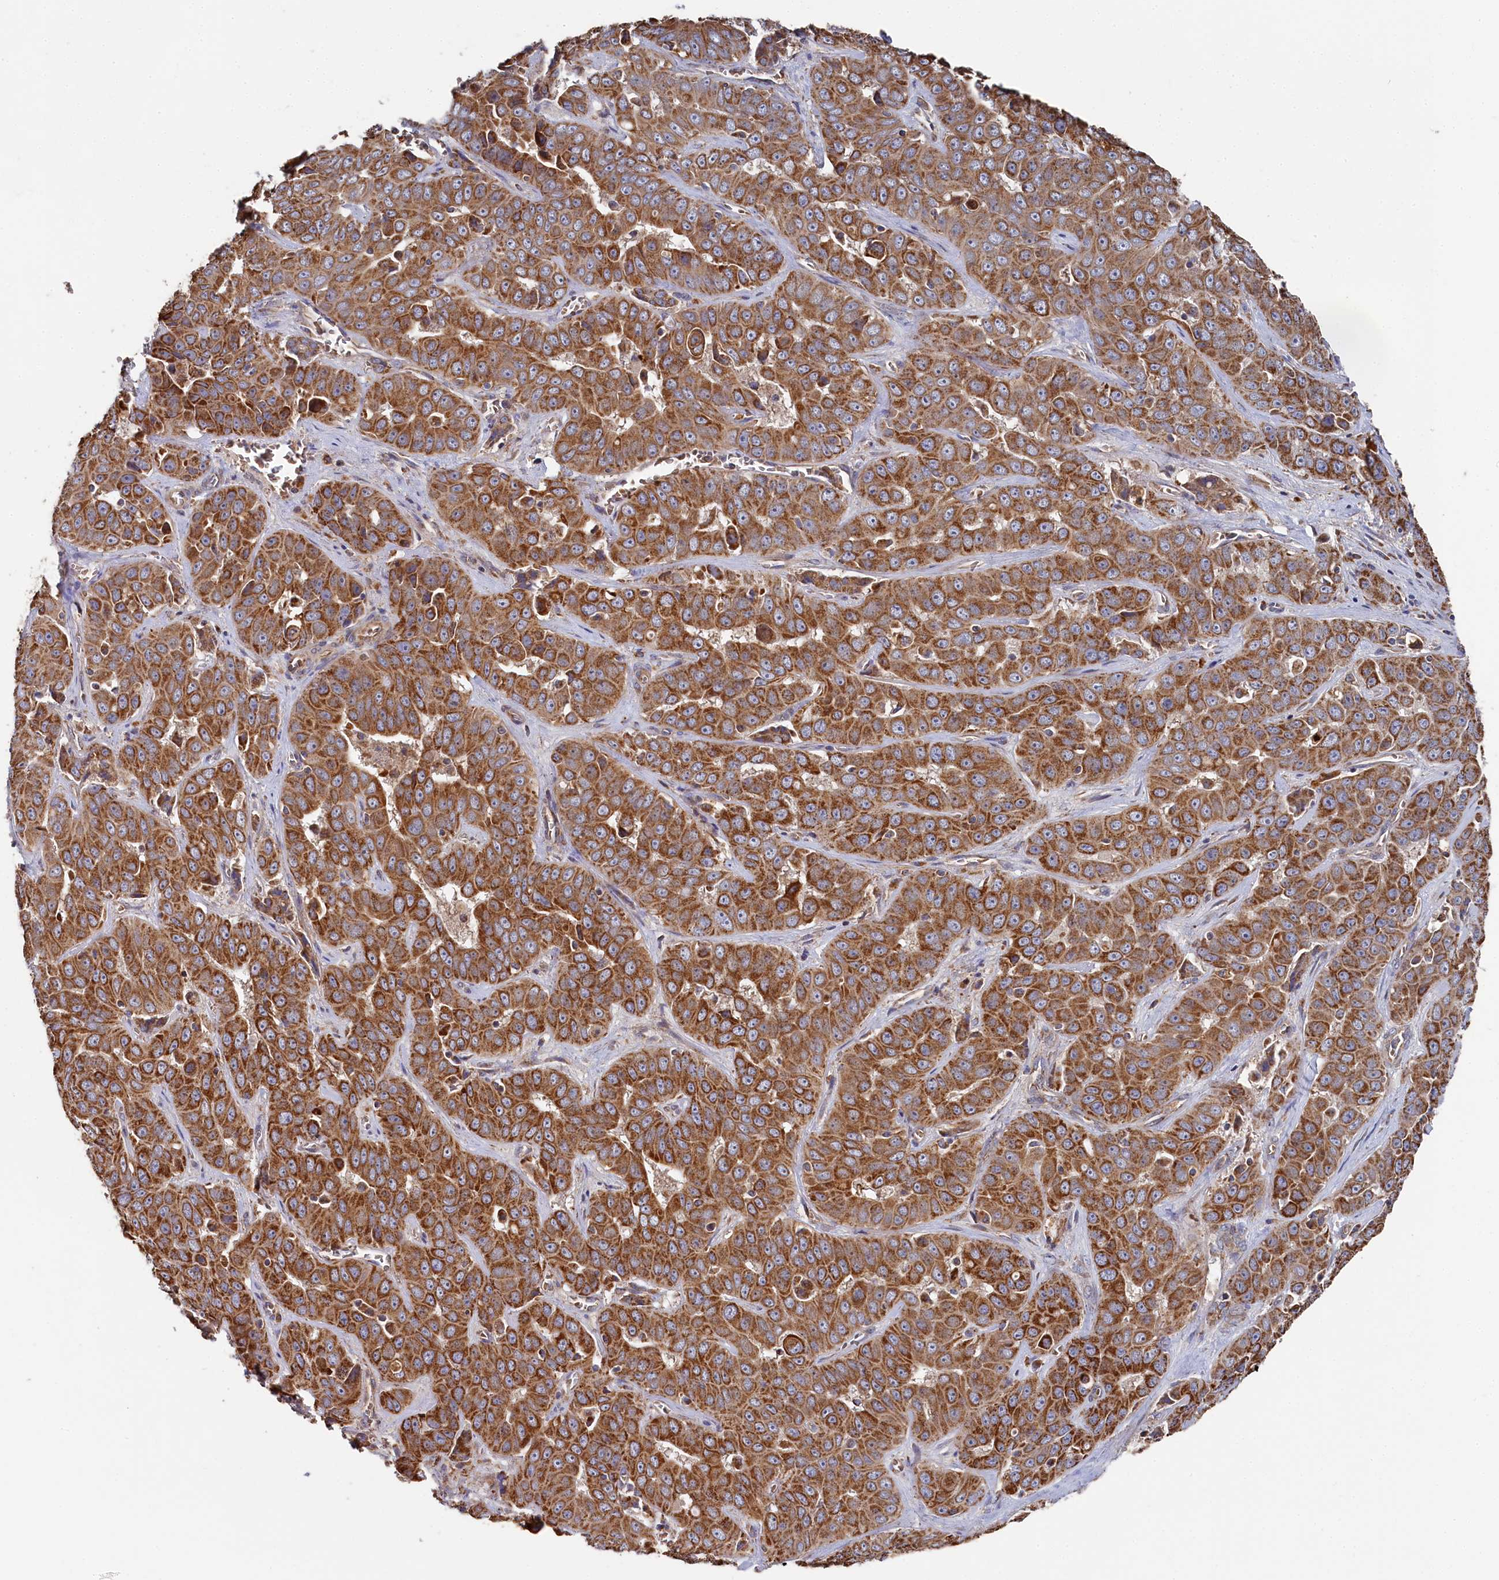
{"staining": {"intensity": "strong", "quantity": ">75%", "location": "cytoplasmic/membranous"}, "tissue": "liver cancer", "cell_type": "Tumor cells", "image_type": "cancer", "snomed": [{"axis": "morphology", "description": "Cholangiocarcinoma"}, {"axis": "topography", "description": "Liver"}], "caption": "Immunohistochemical staining of liver cancer (cholangiocarcinoma) reveals strong cytoplasmic/membranous protein staining in approximately >75% of tumor cells.", "gene": "HAUS2", "patient": {"sex": "female", "age": 52}}